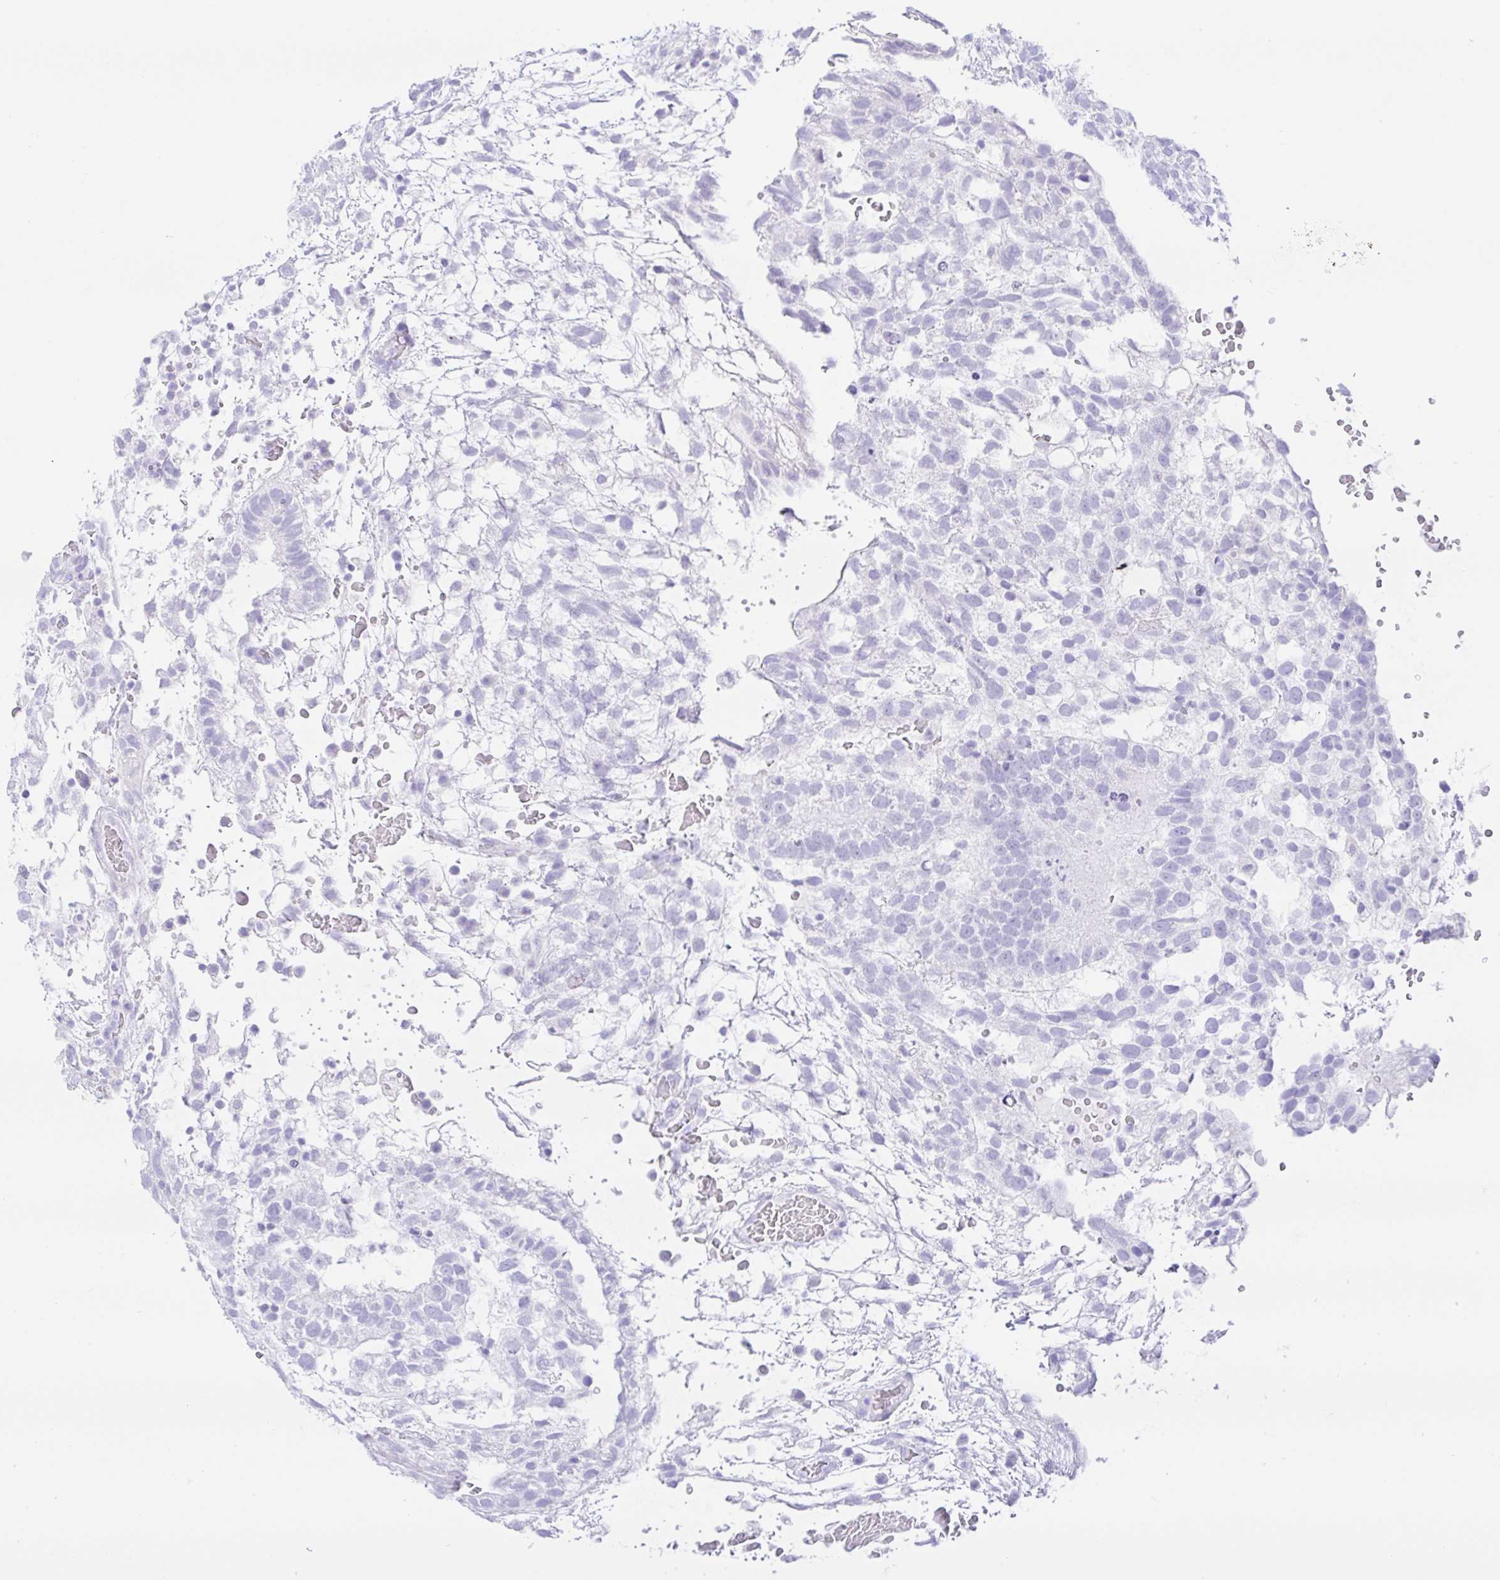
{"staining": {"intensity": "negative", "quantity": "none", "location": "none"}, "tissue": "testis cancer", "cell_type": "Tumor cells", "image_type": "cancer", "snomed": [{"axis": "morphology", "description": "Normal tissue, NOS"}, {"axis": "morphology", "description": "Carcinoma, Embryonal, NOS"}, {"axis": "topography", "description": "Testis"}], "caption": "Tumor cells show no significant expression in embryonal carcinoma (testis).", "gene": "PAX8", "patient": {"sex": "male", "age": 32}}